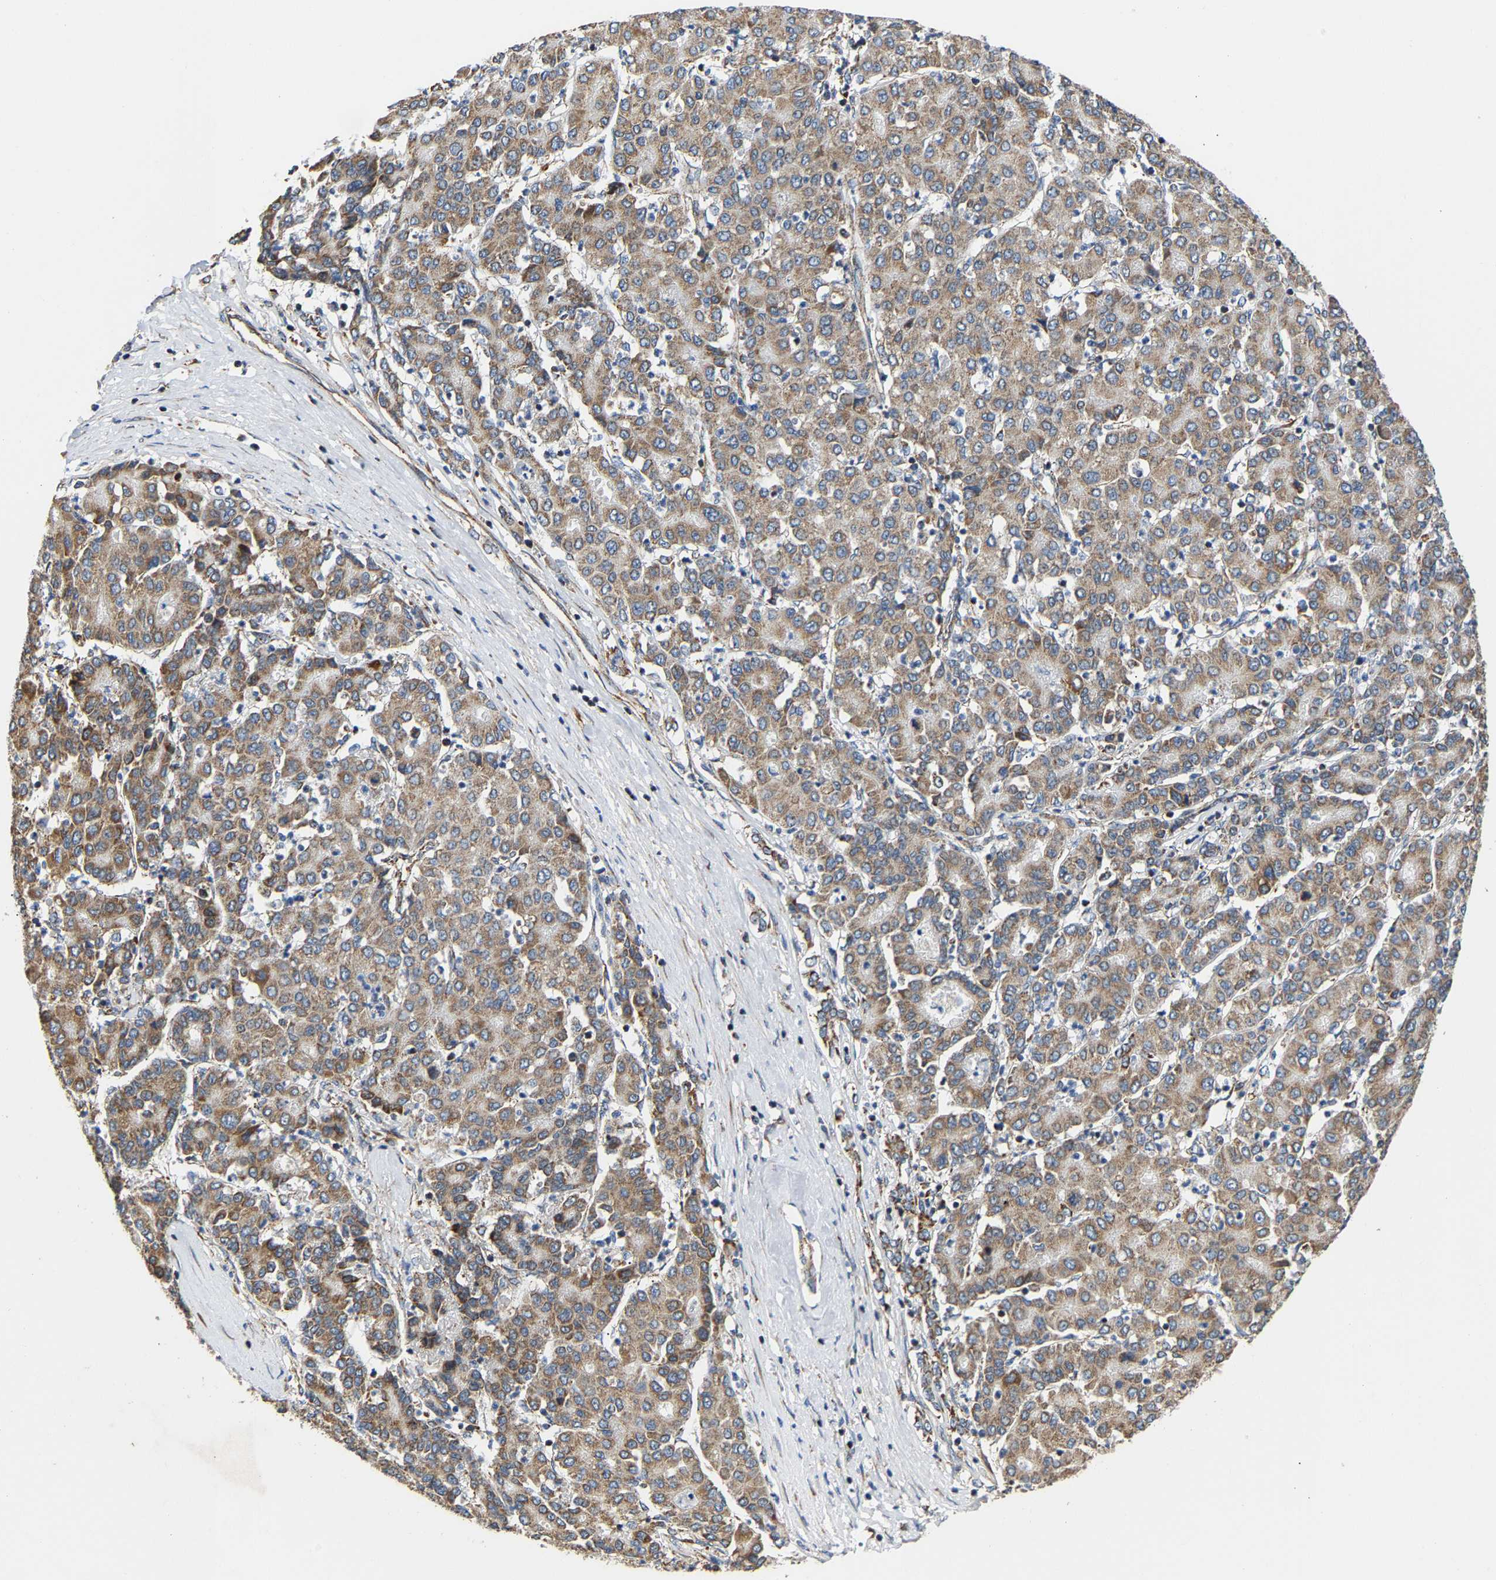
{"staining": {"intensity": "moderate", "quantity": ">75%", "location": "cytoplasmic/membranous"}, "tissue": "liver cancer", "cell_type": "Tumor cells", "image_type": "cancer", "snomed": [{"axis": "morphology", "description": "Carcinoma, Hepatocellular, NOS"}, {"axis": "topography", "description": "Liver"}], "caption": "Immunohistochemical staining of liver hepatocellular carcinoma reveals moderate cytoplasmic/membranous protein positivity in about >75% of tumor cells.", "gene": "TMEM168", "patient": {"sex": "male", "age": 65}}